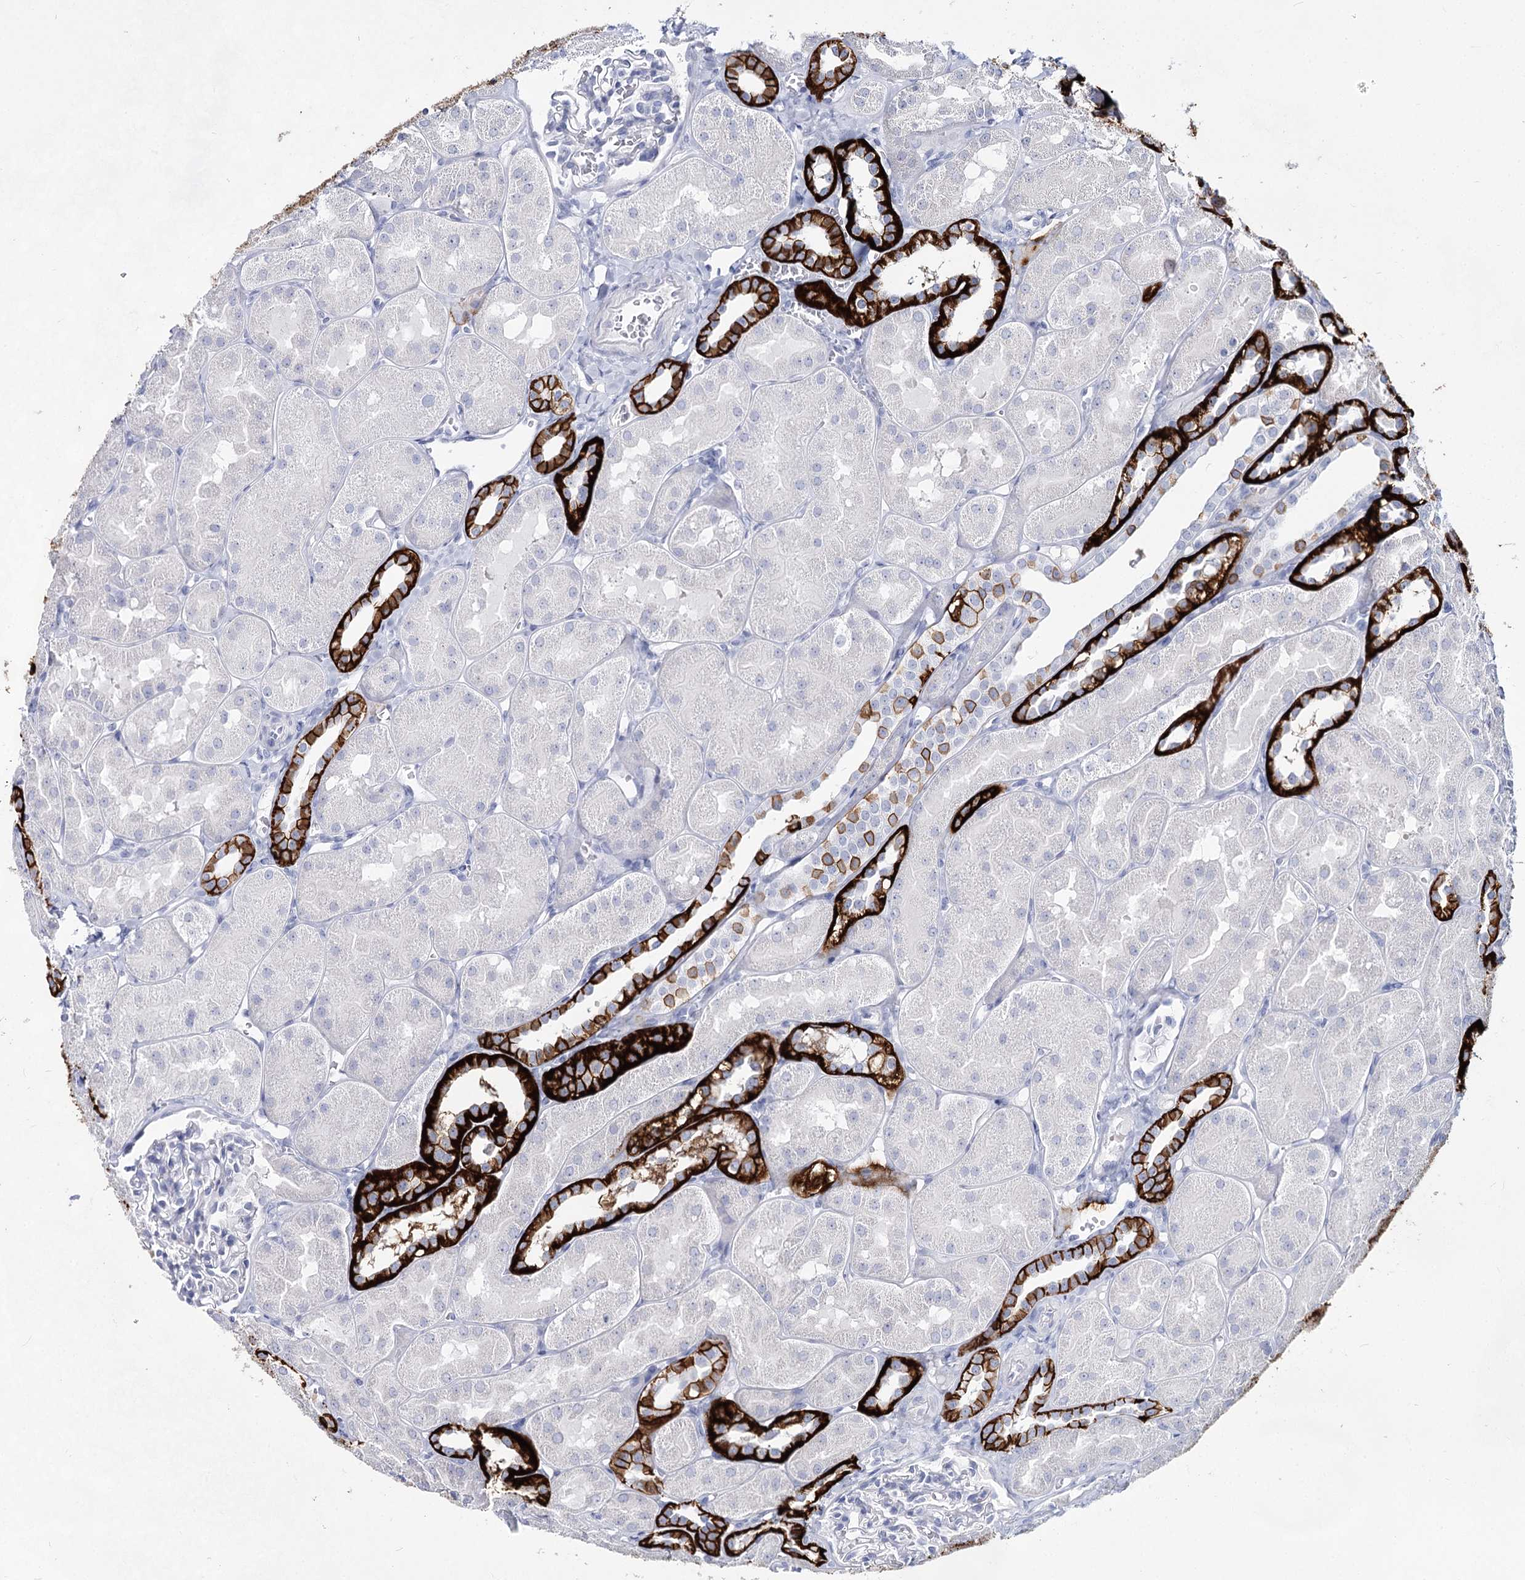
{"staining": {"intensity": "negative", "quantity": "none", "location": "none"}, "tissue": "kidney", "cell_type": "Cells in glomeruli", "image_type": "normal", "snomed": [{"axis": "morphology", "description": "Normal tissue, NOS"}, {"axis": "topography", "description": "Kidney"}, {"axis": "topography", "description": "Urinary bladder"}], "caption": "IHC of unremarkable kidney demonstrates no positivity in cells in glomeruli. The staining was performed using DAB to visualize the protein expression in brown, while the nuclei were stained in blue with hematoxylin (Magnification: 20x).", "gene": "SLC17A2", "patient": {"sex": "male", "age": 16}}